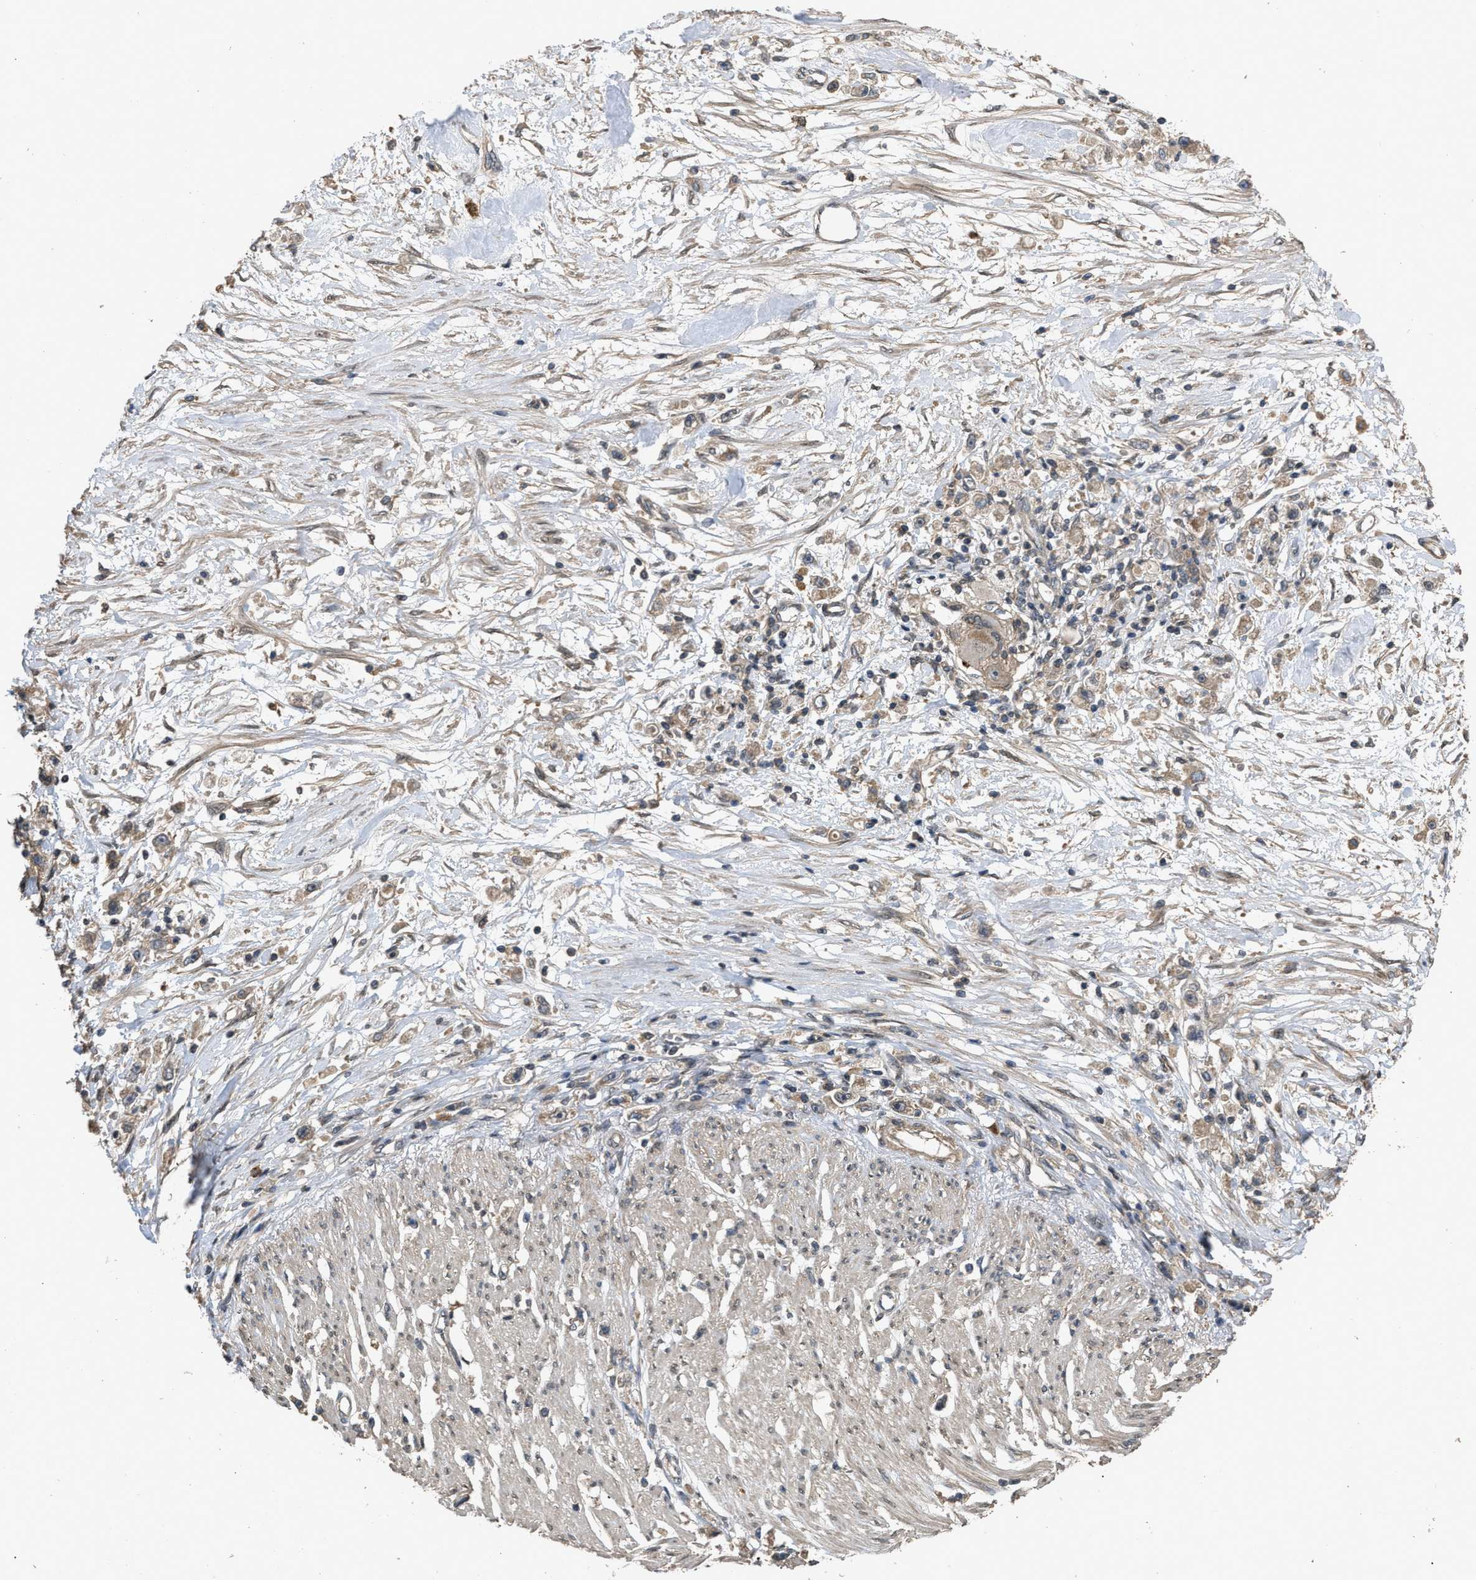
{"staining": {"intensity": "weak", "quantity": ">75%", "location": "cytoplasmic/membranous"}, "tissue": "stomach cancer", "cell_type": "Tumor cells", "image_type": "cancer", "snomed": [{"axis": "morphology", "description": "Adenocarcinoma, NOS"}, {"axis": "topography", "description": "Stomach"}], "caption": "Stomach adenocarcinoma tissue reveals weak cytoplasmic/membranous staining in about >75% of tumor cells", "gene": "UTRN", "patient": {"sex": "female", "age": 59}}